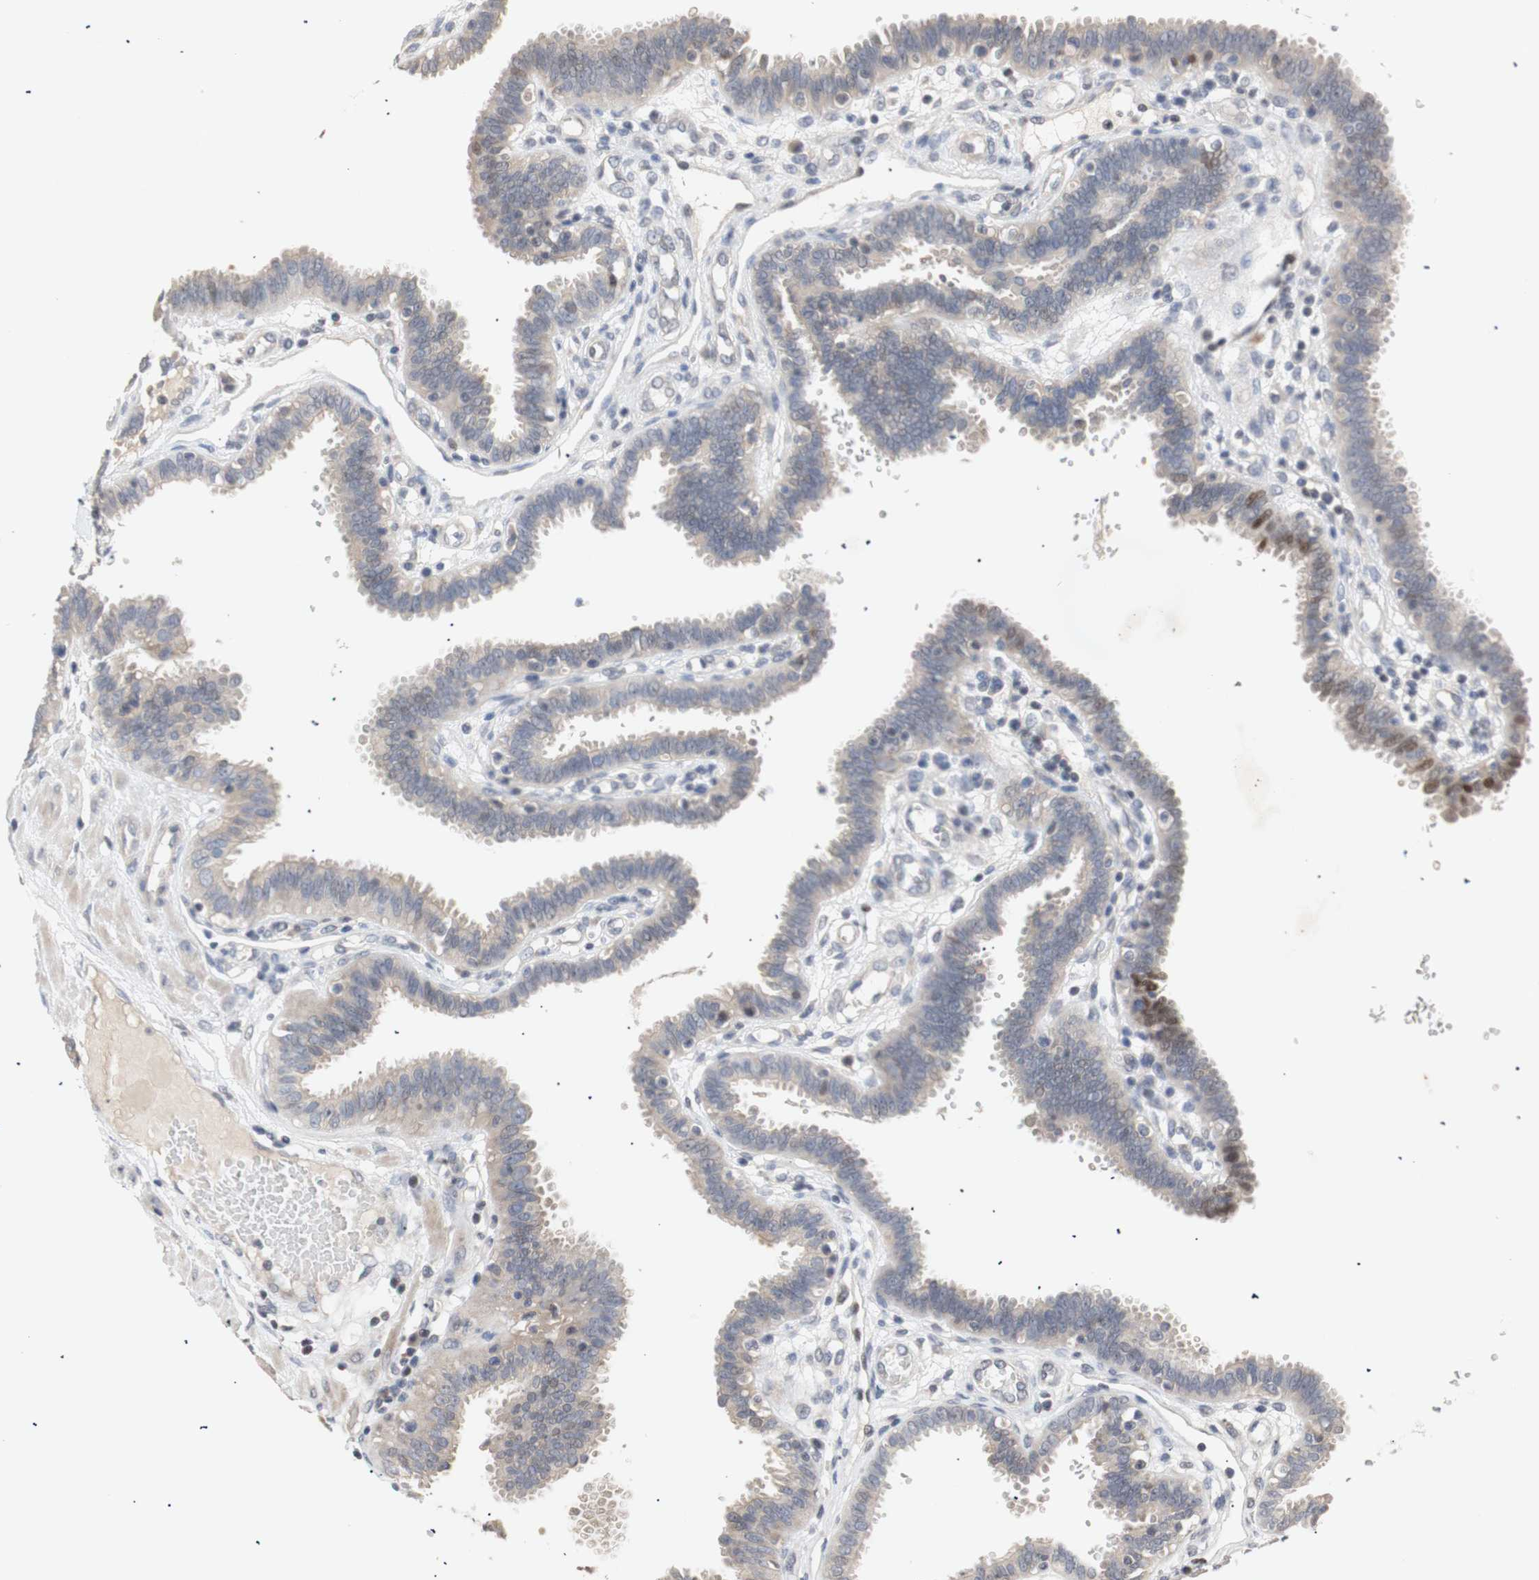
{"staining": {"intensity": "weak", "quantity": ">75%", "location": "cytoplasmic/membranous"}, "tissue": "fallopian tube", "cell_type": "Glandular cells", "image_type": "normal", "snomed": [{"axis": "morphology", "description": "Normal tissue, NOS"}, {"axis": "topography", "description": "Fallopian tube"}], "caption": "Immunohistochemistry (IHC) photomicrograph of unremarkable fallopian tube: human fallopian tube stained using immunohistochemistry exhibits low levels of weak protein expression localized specifically in the cytoplasmic/membranous of glandular cells, appearing as a cytoplasmic/membranous brown color.", "gene": "FOSB", "patient": {"sex": "female", "age": 32}}